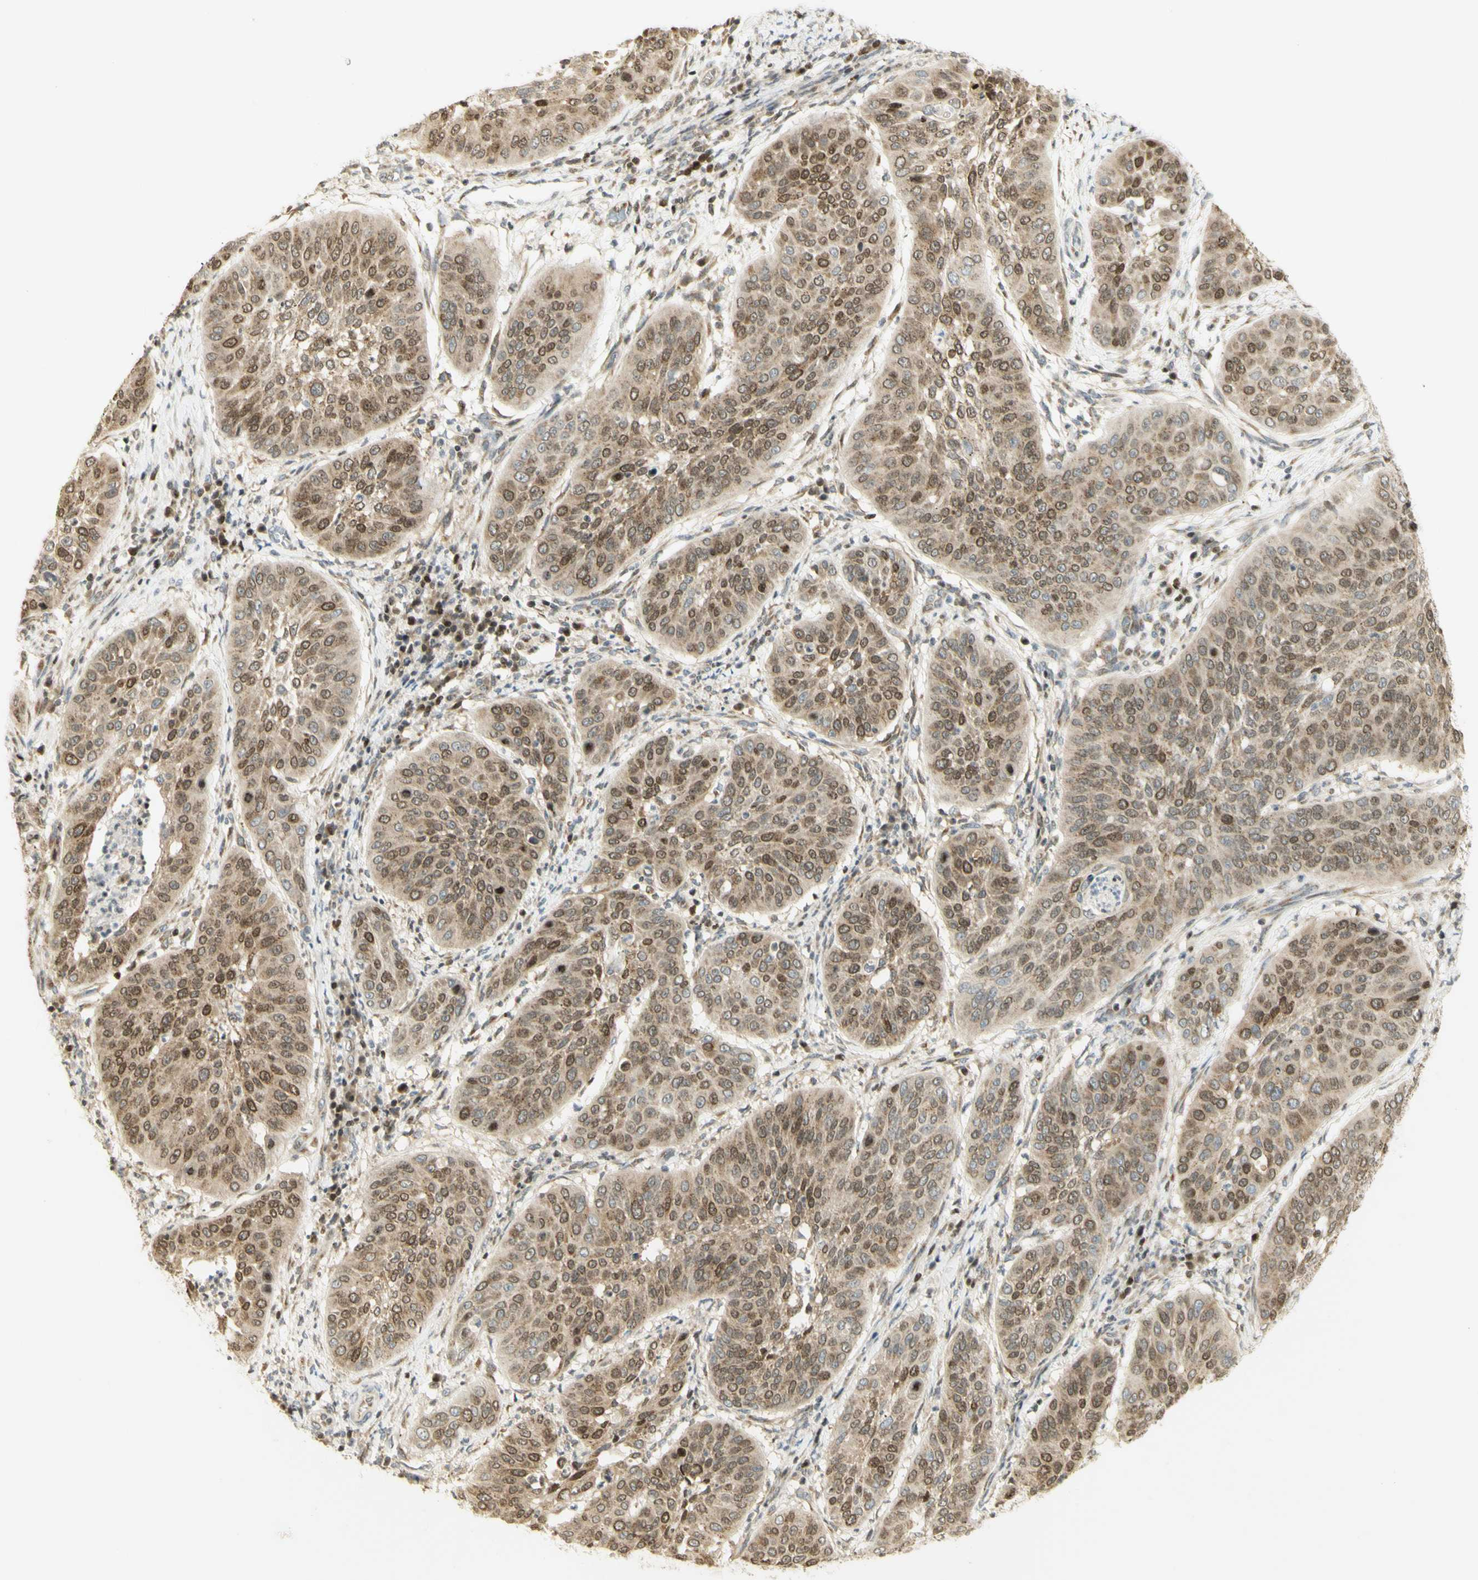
{"staining": {"intensity": "moderate", "quantity": ">75%", "location": "cytoplasmic/membranous,nuclear"}, "tissue": "cervical cancer", "cell_type": "Tumor cells", "image_type": "cancer", "snomed": [{"axis": "morphology", "description": "Normal tissue, NOS"}, {"axis": "morphology", "description": "Squamous cell carcinoma, NOS"}, {"axis": "topography", "description": "Cervix"}], "caption": "IHC of cervical cancer (squamous cell carcinoma) displays medium levels of moderate cytoplasmic/membranous and nuclear positivity in approximately >75% of tumor cells. (DAB IHC with brightfield microscopy, high magnification).", "gene": "KIF11", "patient": {"sex": "female", "age": 39}}